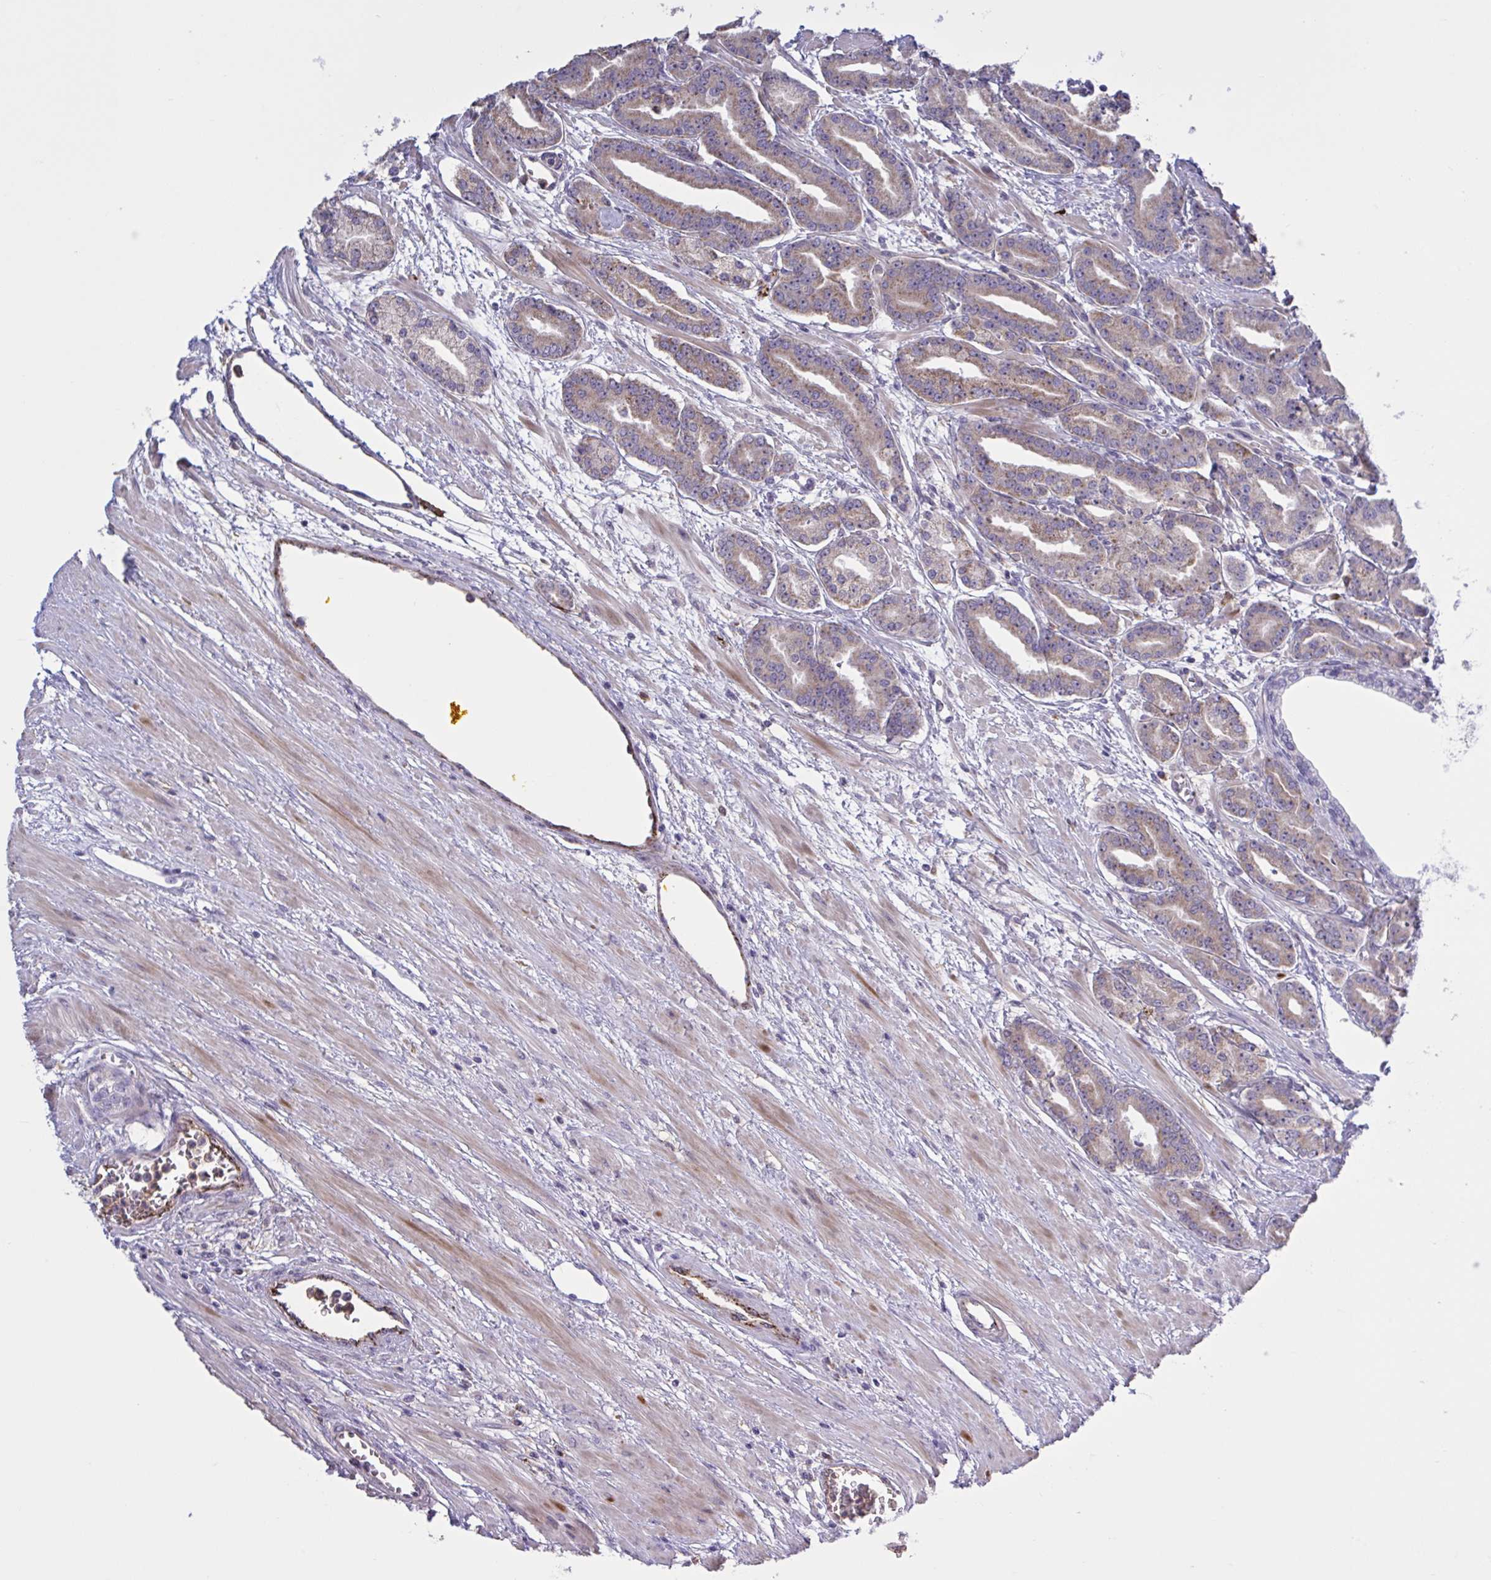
{"staining": {"intensity": "moderate", "quantity": ">75%", "location": "cytoplasmic/membranous"}, "tissue": "prostate cancer", "cell_type": "Tumor cells", "image_type": "cancer", "snomed": [{"axis": "morphology", "description": "Adenocarcinoma, High grade"}, {"axis": "topography", "description": "Prostate"}], "caption": "Tumor cells demonstrate moderate cytoplasmic/membranous expression in about >75% of cells in high-grade adenocarcinoma (prostate).", "gene": "CD101", "patient": {"sex": "male", "age": 60}}